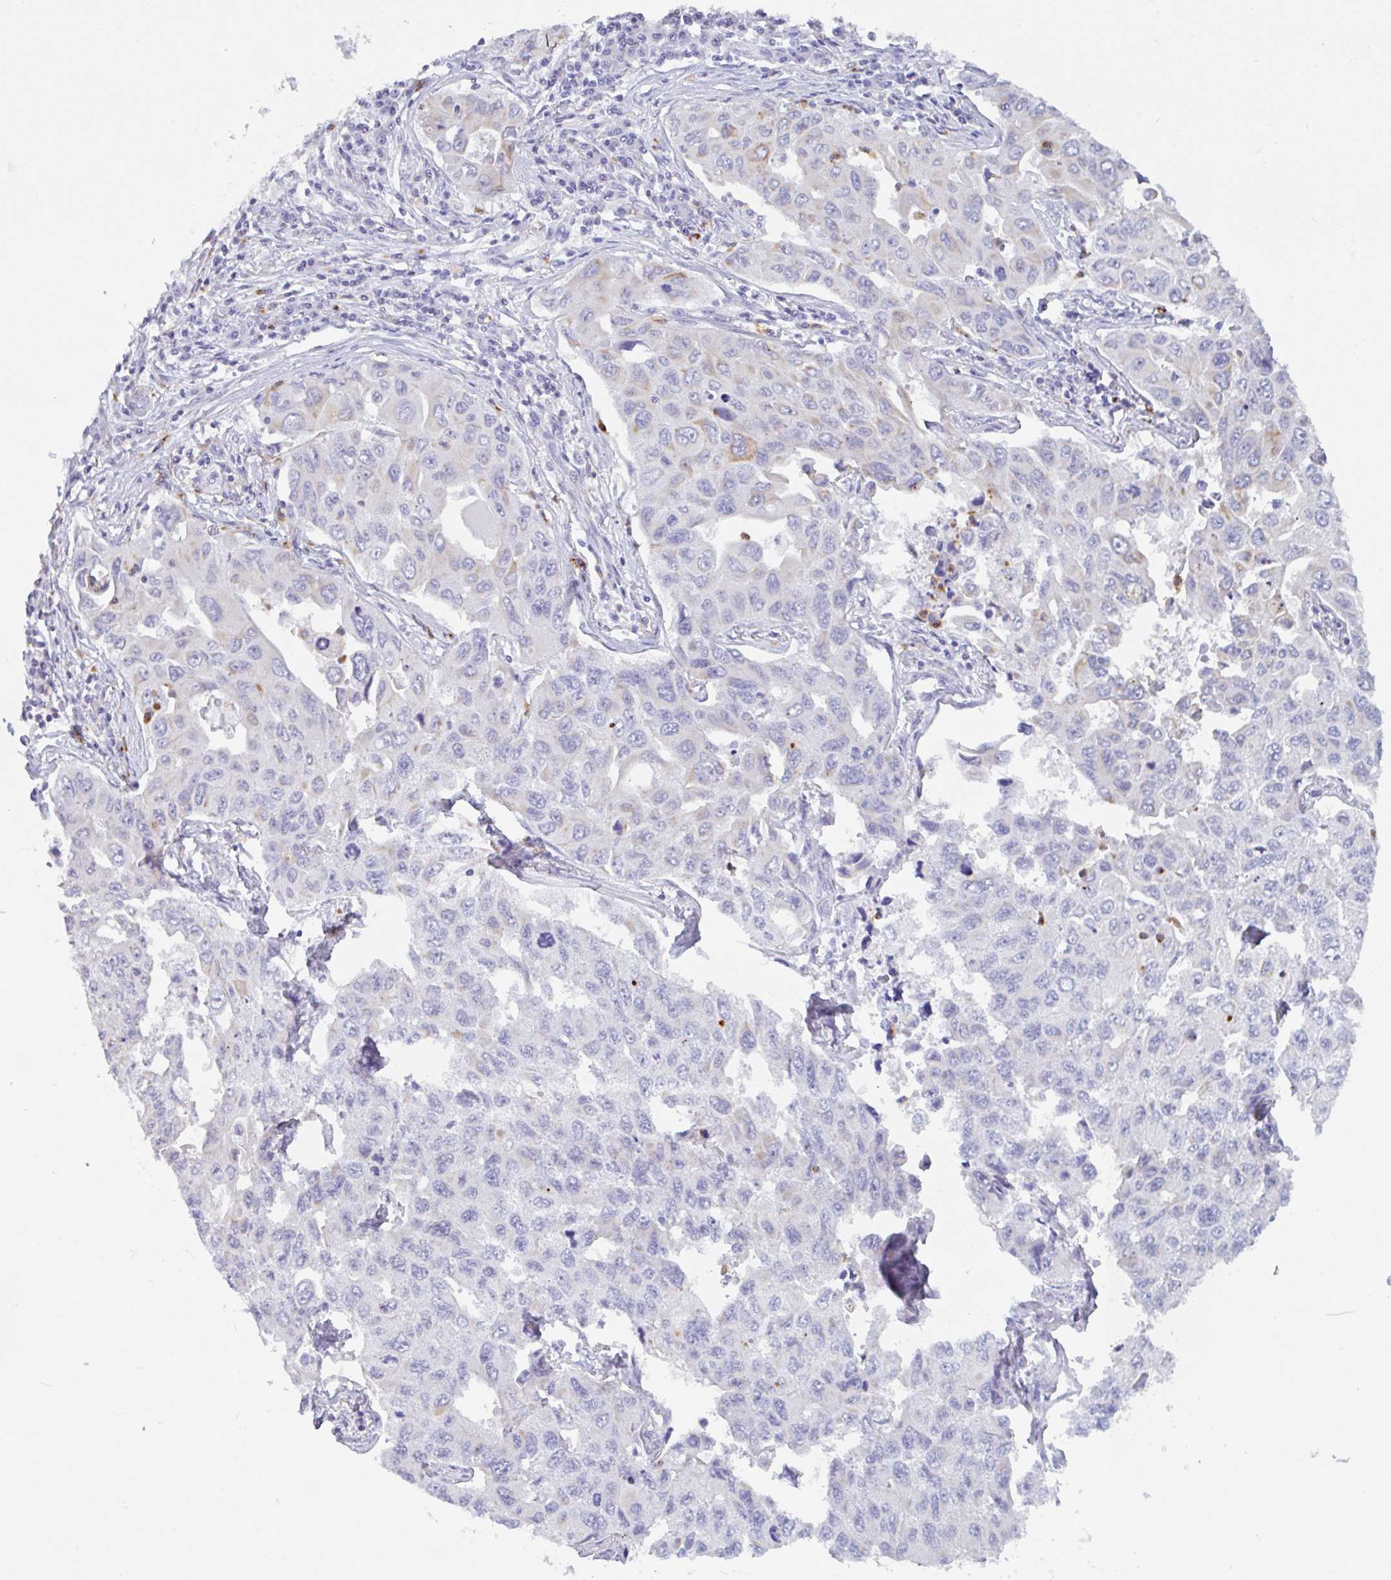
{"staining": {"intensity": "moderate", "quantity": "<25%", "location": "cytoplasmic/membranous"}, "tissue": "lung cancer", "cell_type": "Tumor cells", "image_type": "cancer", "snomed": [{"axis": "morphology", "description": "Adenocarcinoma, NOS"}, {"axis": "topography", "description": "Lung"}], "caption": "Lung cancer (adenocarcinoma) tissue demonstrates moderate cytoplasmic/membranous staining in about <25% of tumor cells, visualized by immunohistochemistry. (brown staining indicates protein expression, while blue staining denotes nuclei).", "gene": "DTWD2", "patient": {"sex": "male", "age": 64}}